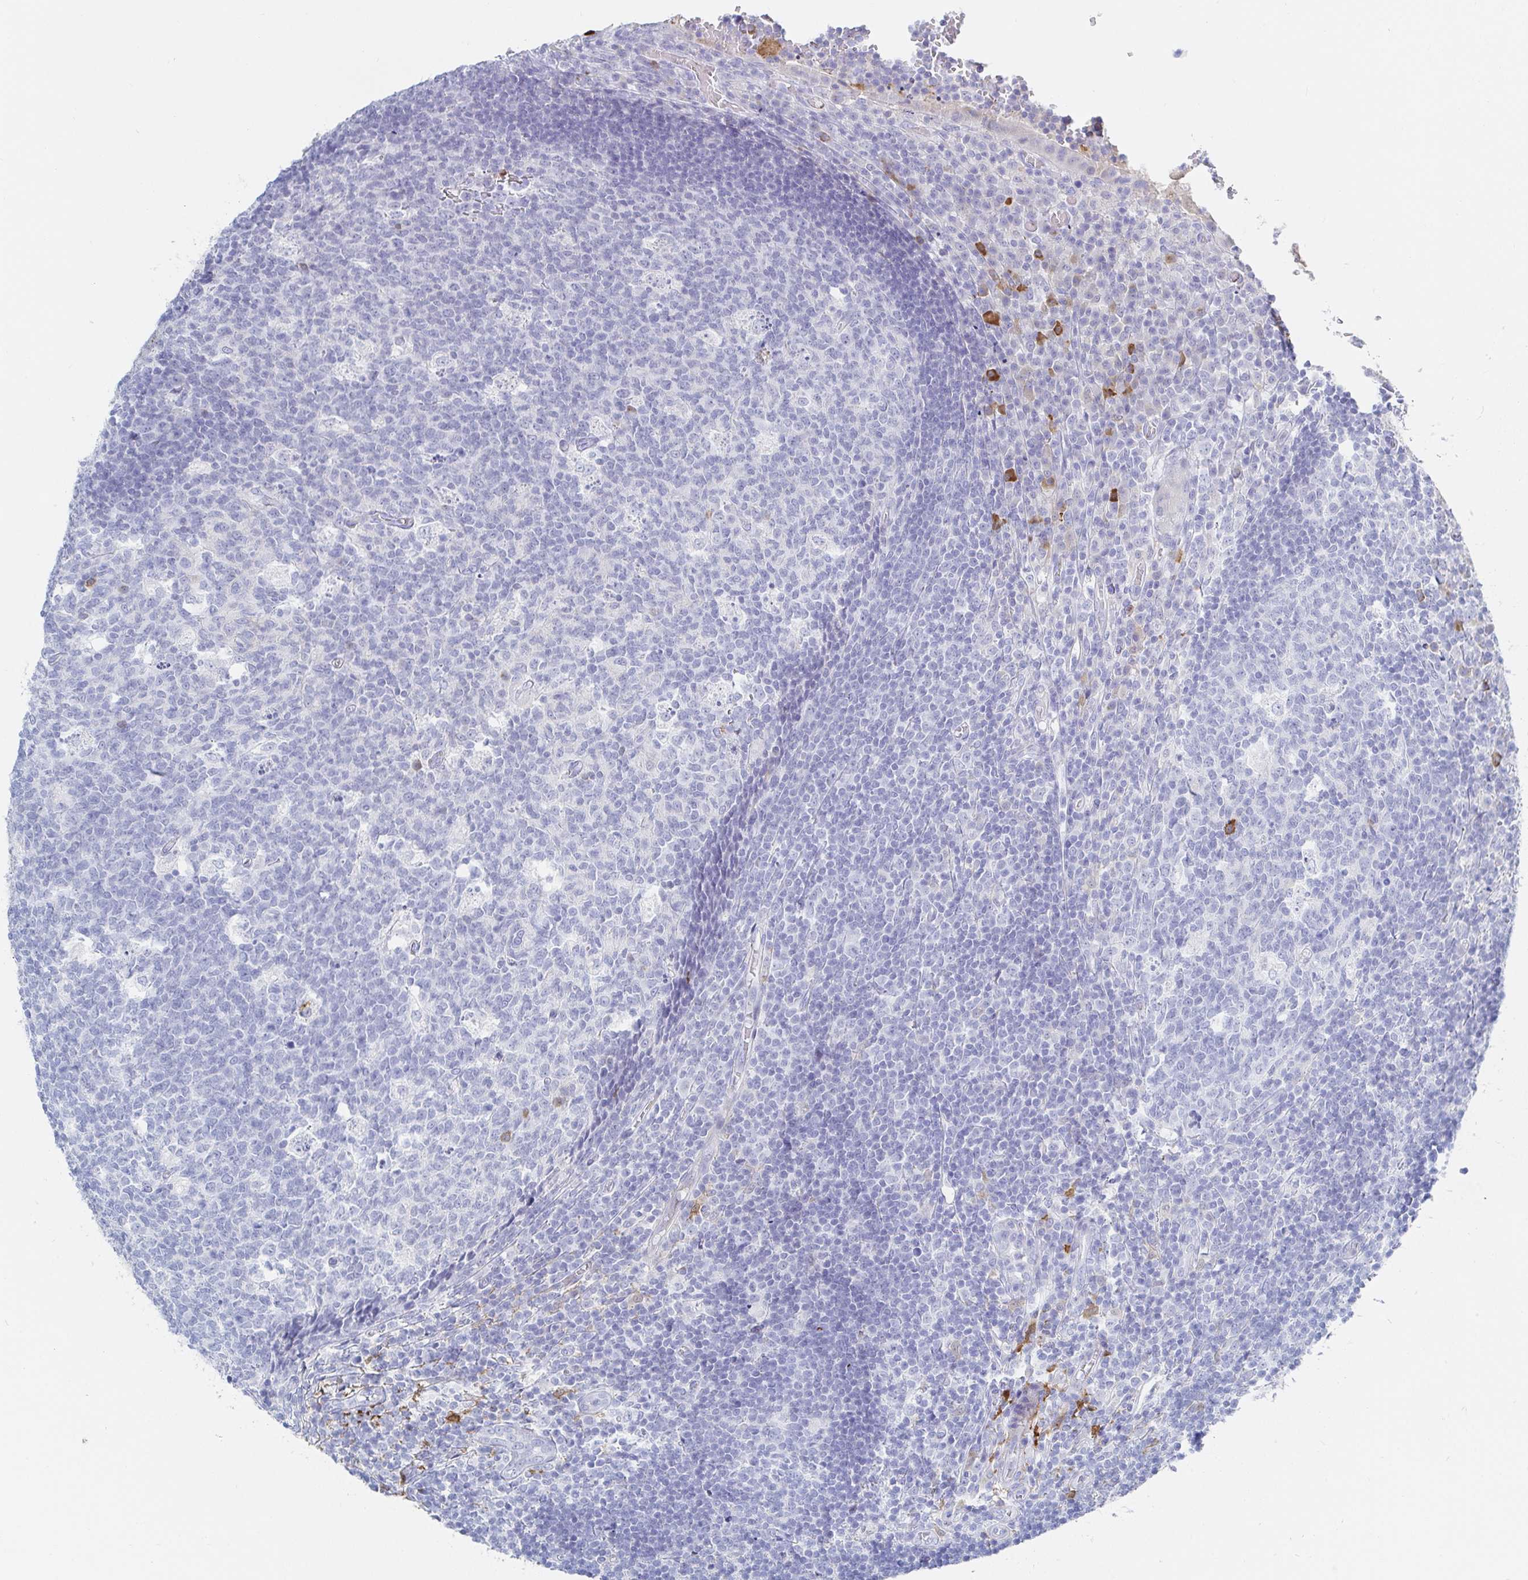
{"staining": {"intensity": "weak", "quantity": "<25%", "location": "cytoplasmic/membranous"}, "tissue": "appendix", "cell_type": "Glandular cells", "image_type": "normal", "snomed": [{"axis": "morphology", "description": "Normal tissue, NOS"}, {"axis": "topography", "description": "Appendix"}], "caption": "A histopathology image of appendix stained for a protein exhibits no brown staining in glandular cells. Brightfield microscopy of IHC stained with DAB (brown) and hematoxylin (blue), captured at high magnification.", "gene": "OR2A1", "patient": {"sex": "male", "age": 18}}